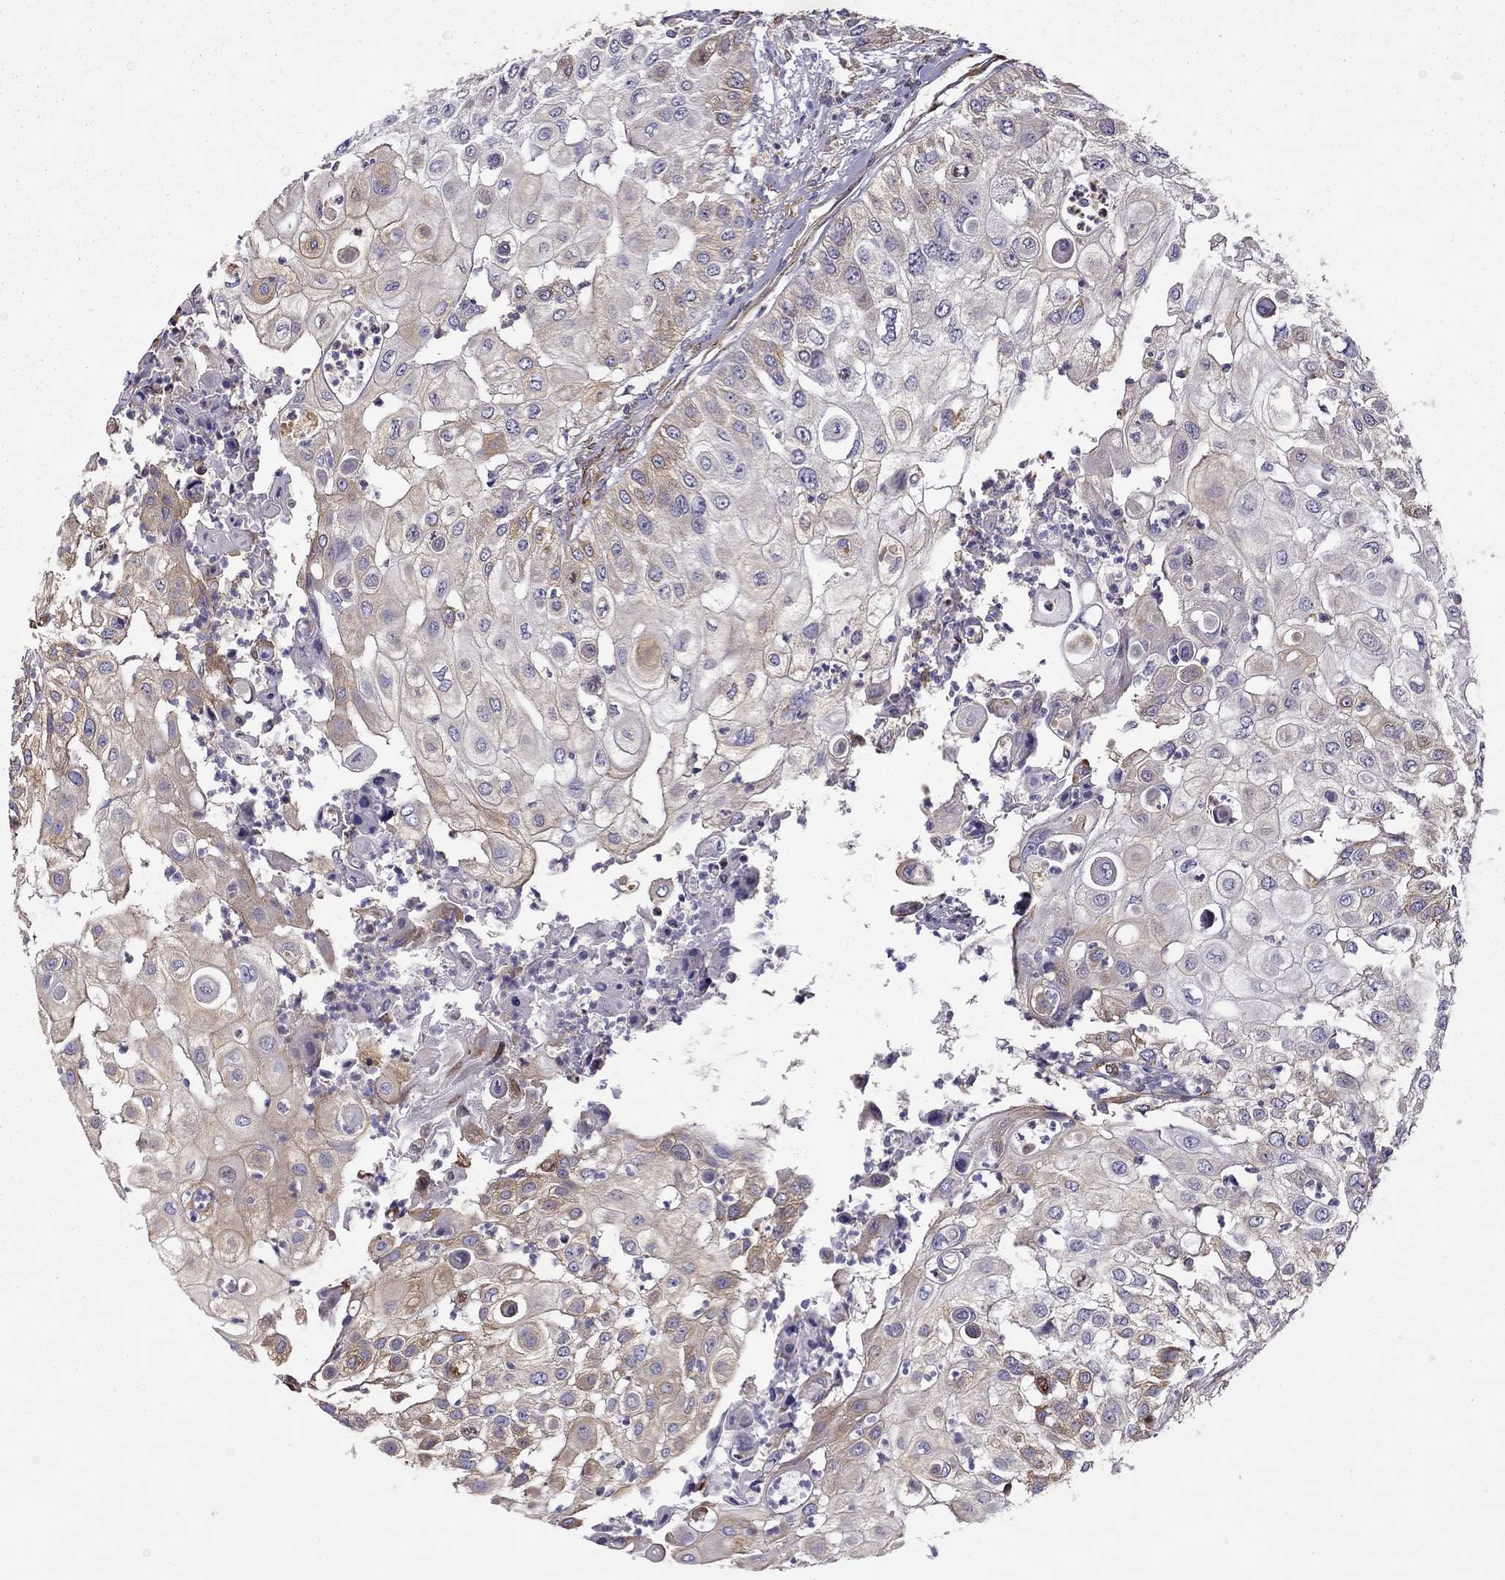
{"staining": {"intensity": "moderate", "quantity": "<25%", "location": "cytoplasmic/membranous"}, "tissue": "urothelial cancer", "cell_type": "Tumor cells", "image_type": "cancer", "snomed": [{"axis": "morphology", "description": "Urothelial carcinoma, High grade"}, {"axis": "topography", "description": "Urinary bladder"}], "caption": "Immunohistochemical staining of human urothelial cancer demonstrates low levels of moderate cytoplasmic/membranous protein staining in approximately <25% of tumor cells. (IHC, brightfield microscopy, high magnification).", "gene": "MAP4", "patient": {"sex": "female", "age": 79}}